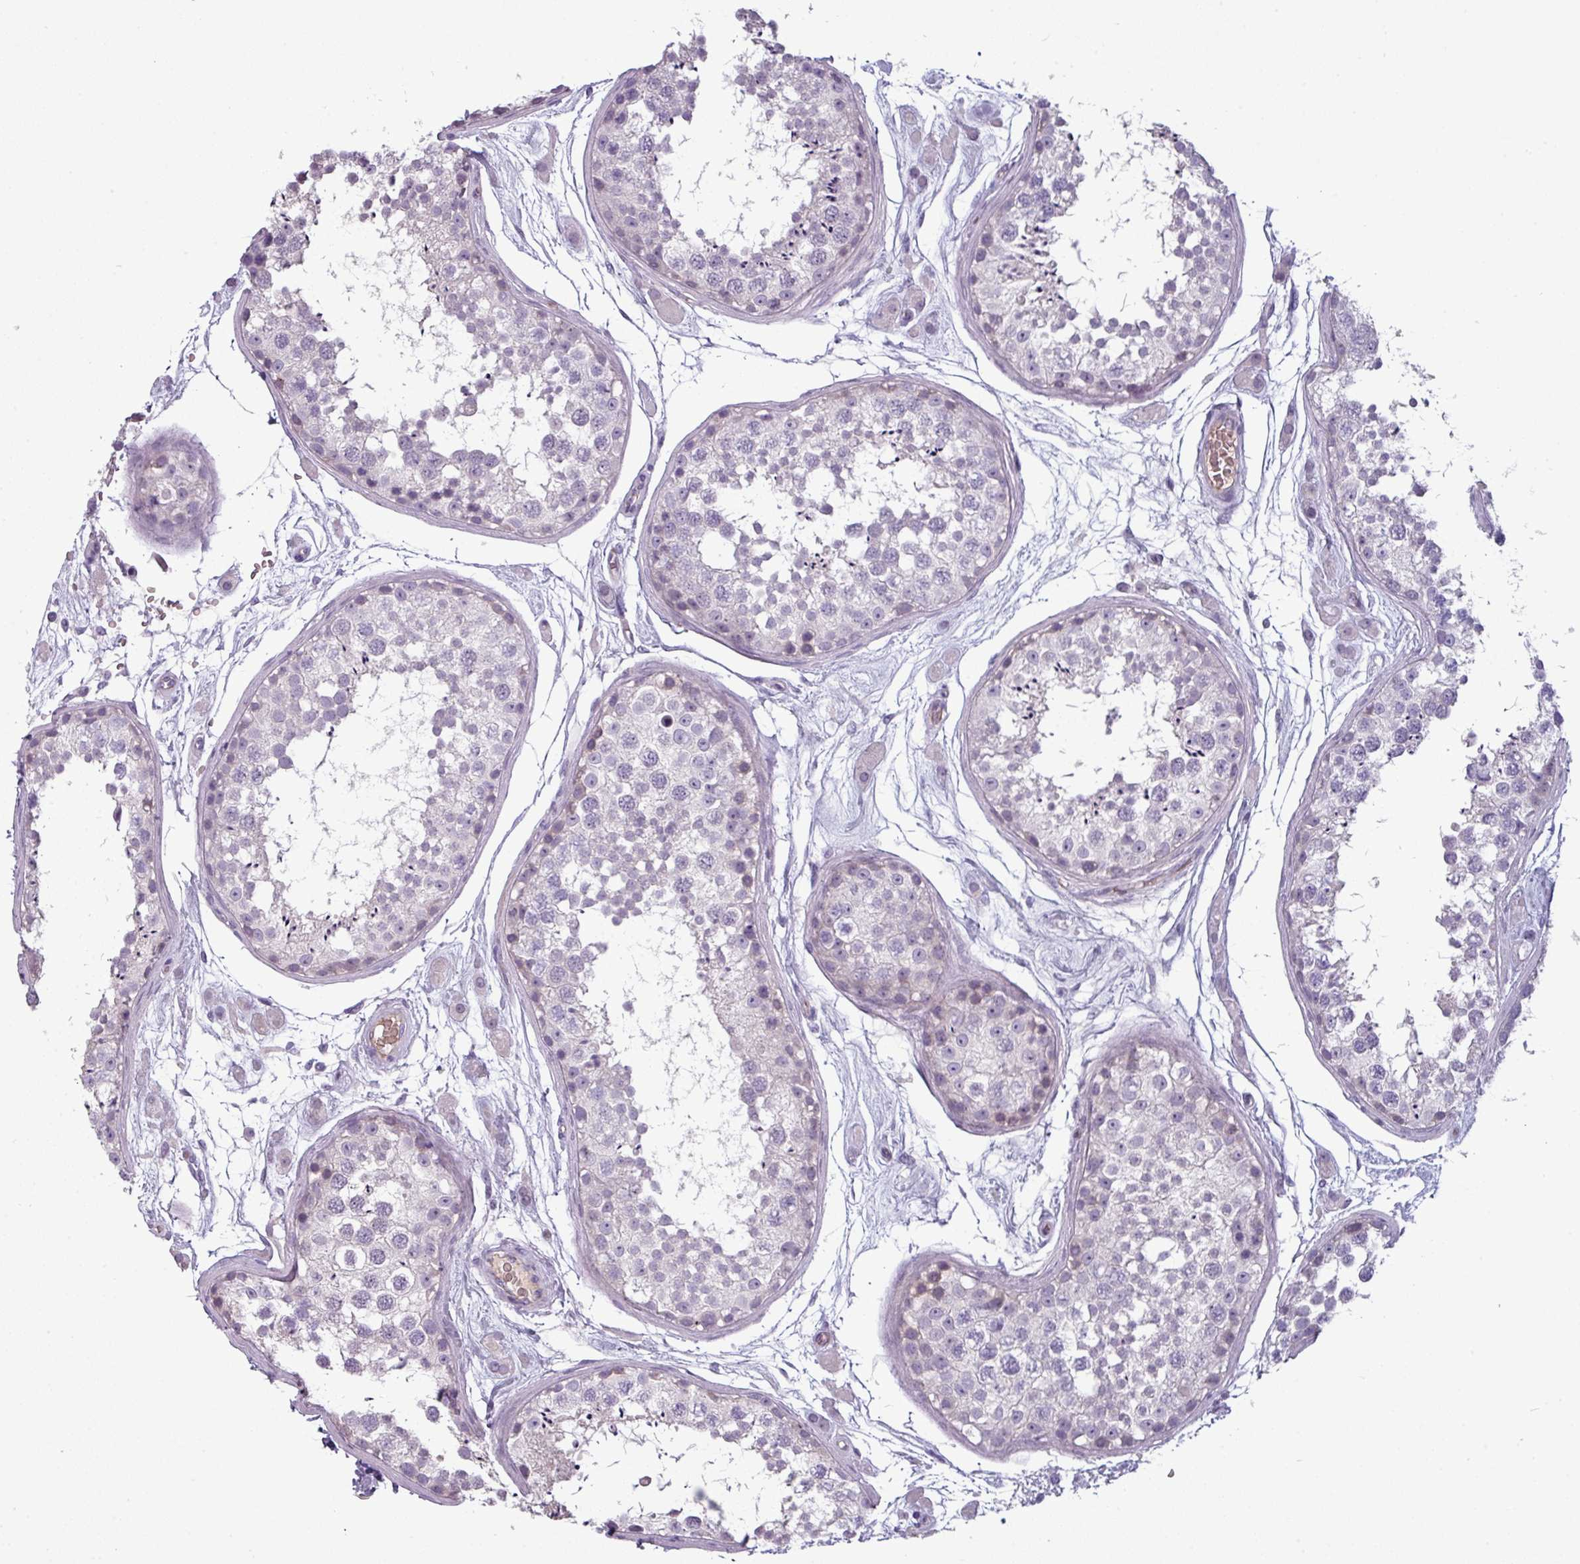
{"staining": {"intensity": "negative", "quantity": "none", "location": "none"}, "tissue": "testis", "cell_type": "Cells in seminiferous ducts", "image_type": "normal", "snomed": [{"axis": "morphology", "description": "Normal tissue, NOS"}, {"axis": "topography", "description": "Testis"}], "caption": "This is an immunohistochemistry image of benign testis. There is no staining in cells in seminiferous ducts.", "gene": "AREL1", "patient": {"sex": "male", "age": 25}}